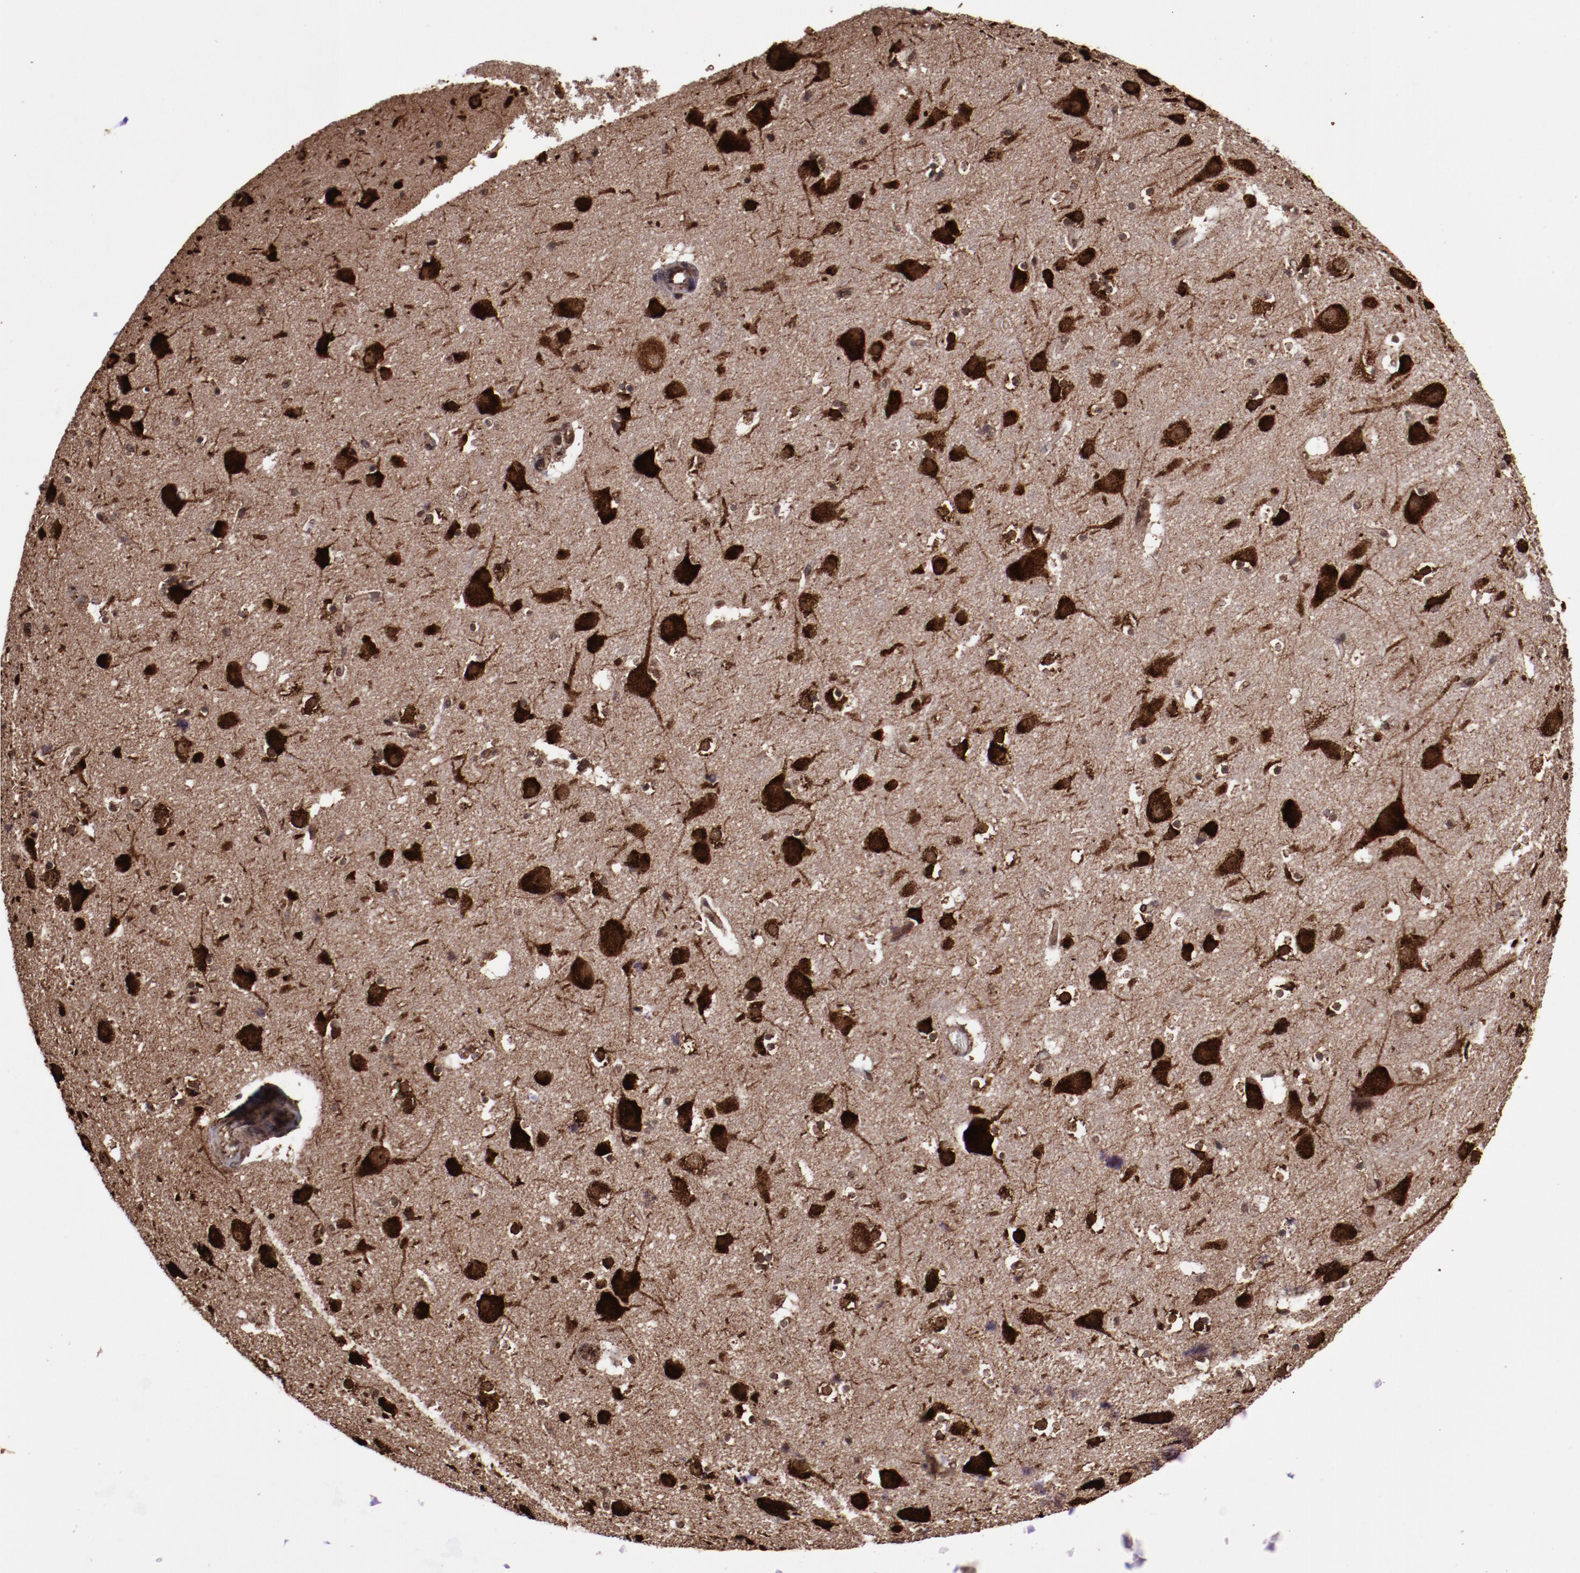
{"staining": {"intensity": "moderate", "quantity": ">75%", "location": "cytoplasmic/membranous"}, "tissue": "cerebral cortex", "cell_type": "Endothelial cells", "image_type": "normal", "snomed": [{"axis": "morphology", "description": "Normal tissue, NOS"}, {"axis": "topography", "description": "Cerebral cortex"}], "caption": "Immunohistochemistry (IHC) image of benign cerebral cortex: human cerebral cortex stained using IHC demonstrates medium levels of moderate protein expression localized specifically in the cytoplasmic/membranous of endothelial cells, appearing as a cytoplasmic/membranous brown color.", "gene": "EIF4ENIF1", "patient": {"sex": "male", "age": 45}}